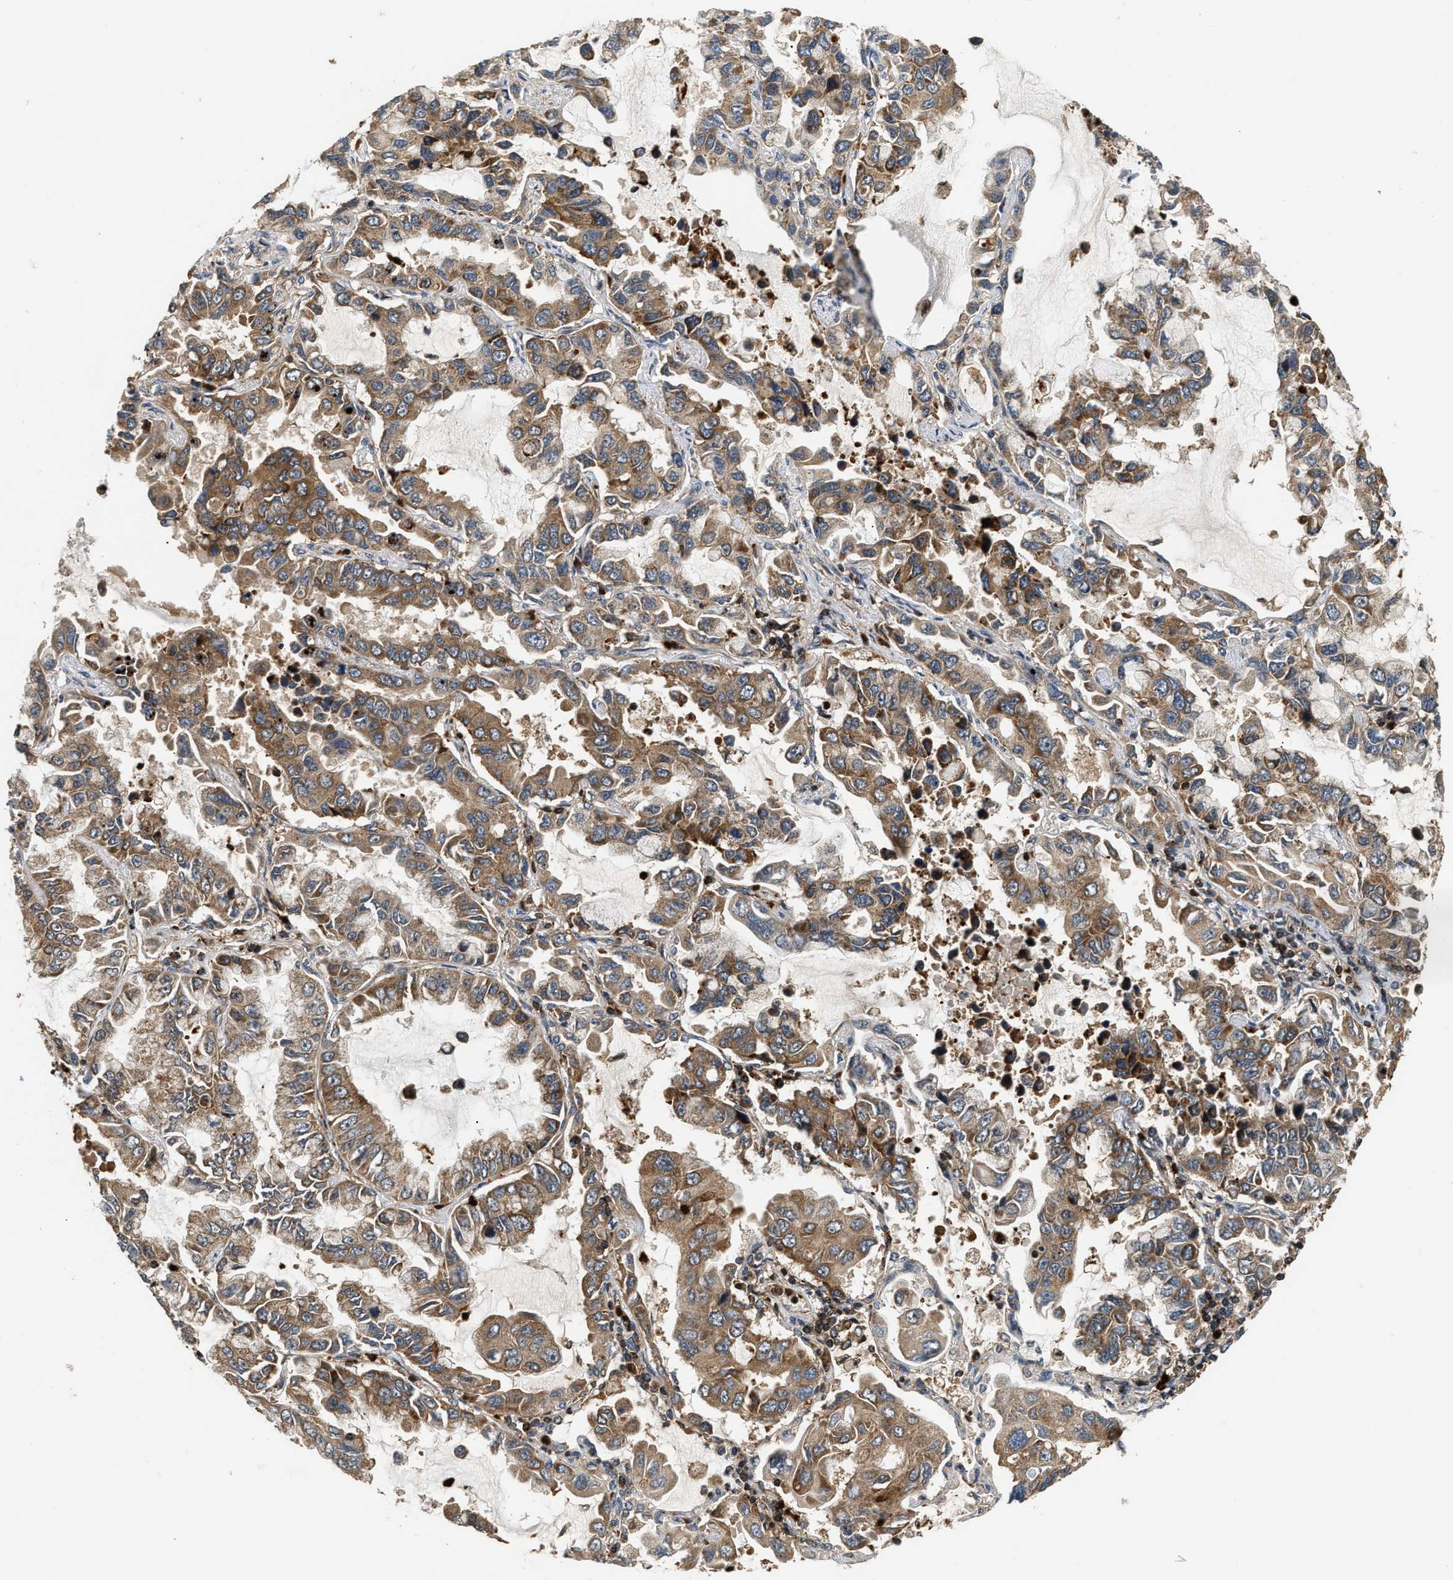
{"staining": {"intensity": "moderate", "quantity": ">75%", "location": "cytoplasmic/membranous"}, "tissue": "lung cancer", "cell_type": "Tumor cells", "image_type": "cancer", "snomed": [{"axis": "morphology", "description": "Adenocarcinoma, NOS"}, {"axis": "topography", "description": "Lung"}], "caption": "A histopathology image showing moderate cytoplasmic/membranous expression in about >75% of tumor cells in lung cancer (adenocarcinoma), as visualized by brown immunohistochemical staining.", "gene": "SNX5", "patient": {"sex": "male", "age": 64}}